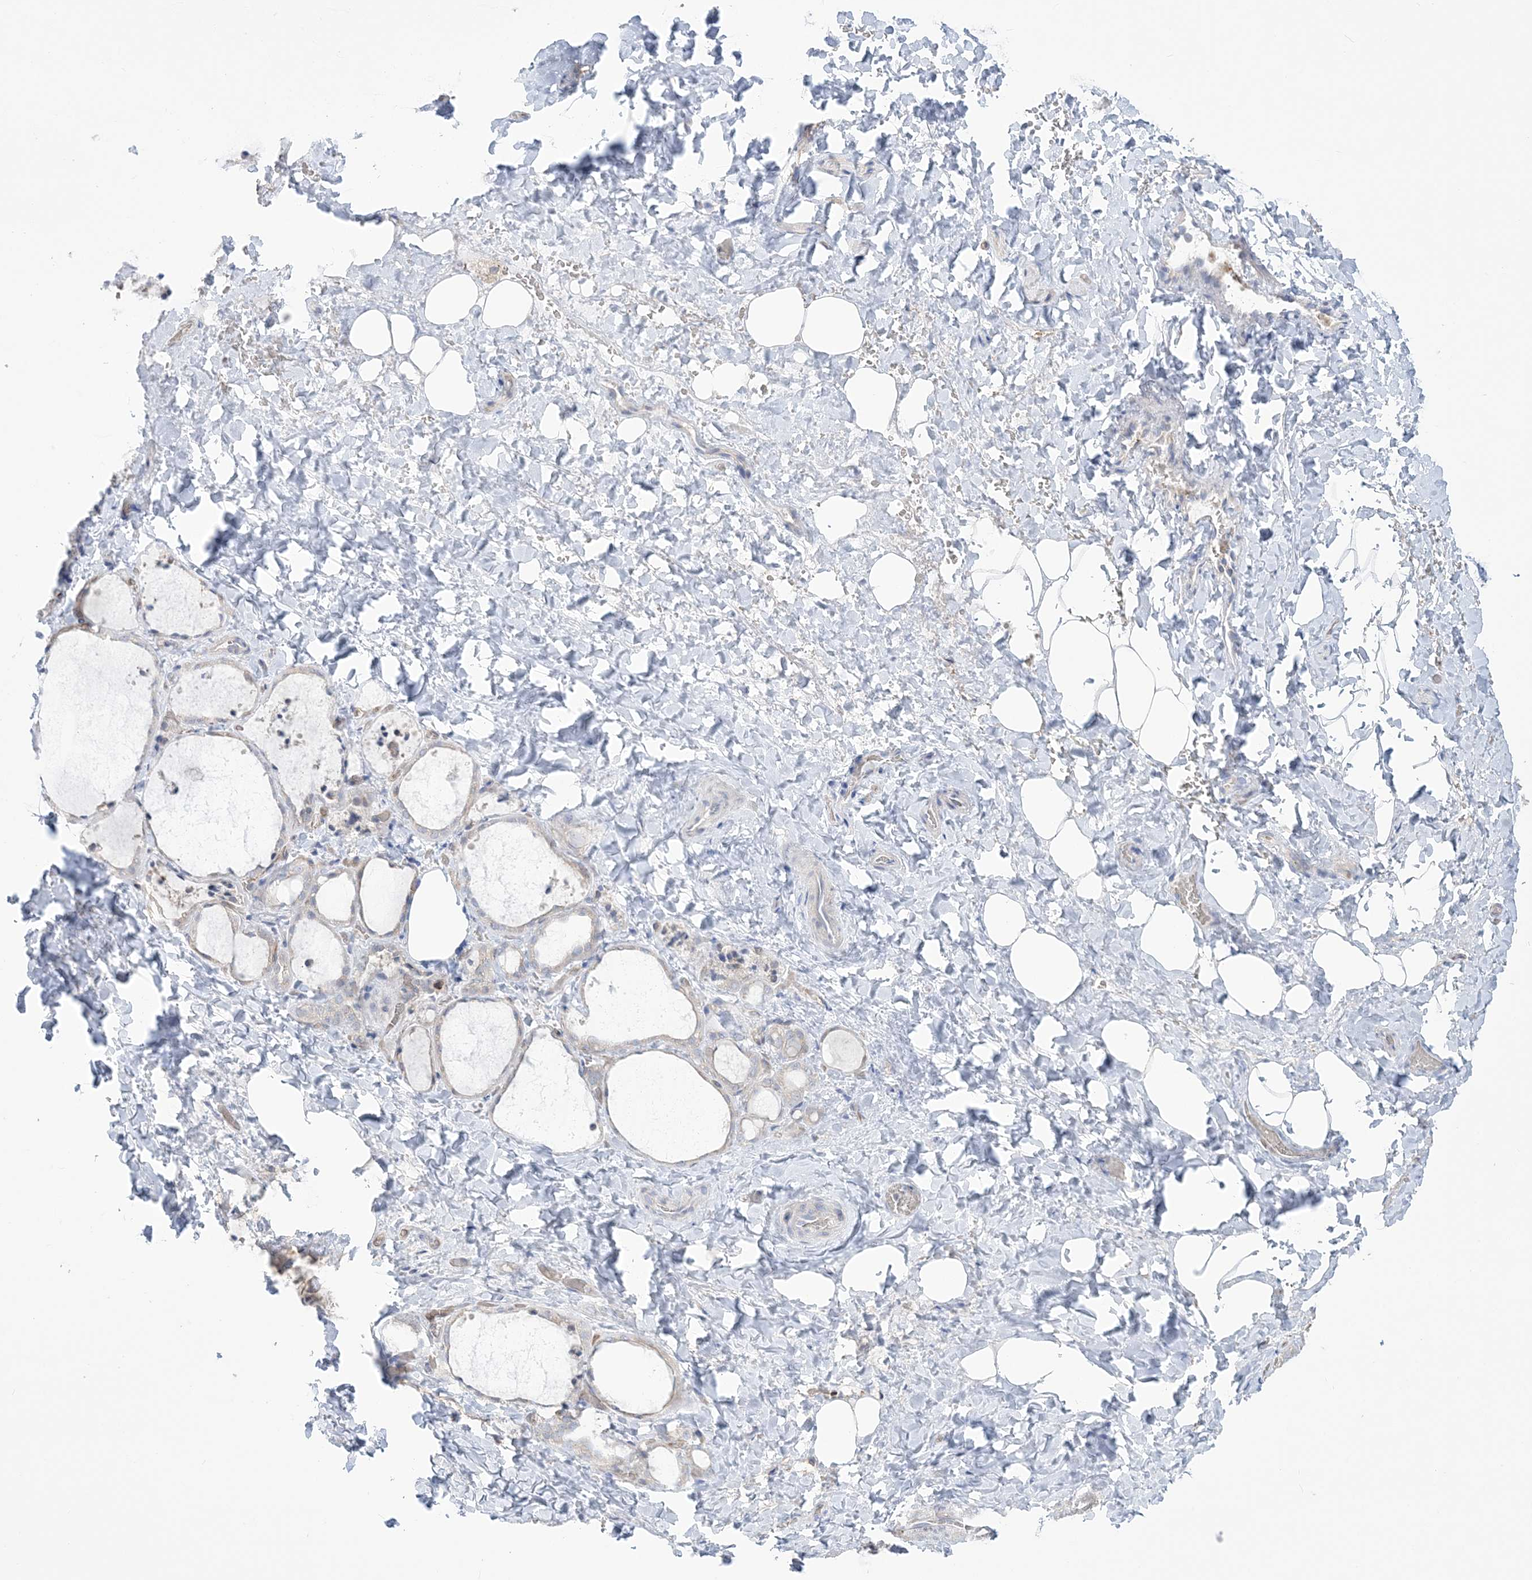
{"staining": {"intensity": "negative", "quantity": "none", "location": "none"}, "tissue": "thyroid gland", "cell_type": "Glandular cells", "image_type": "normal", "snomed": [{"axis": "morphology", "description": "Normal tissue, NOS"}, {"axis": "topography", "description": "Thyroid gland"}], "caption": "A high-resolution micrograph shows immunohistochemistry (IHC) staining of normal thyroid gland, which exhibits no significant expression in glandular cells.", "gene": "FARSB", "patient": {"sex": "female", "age": 22}}